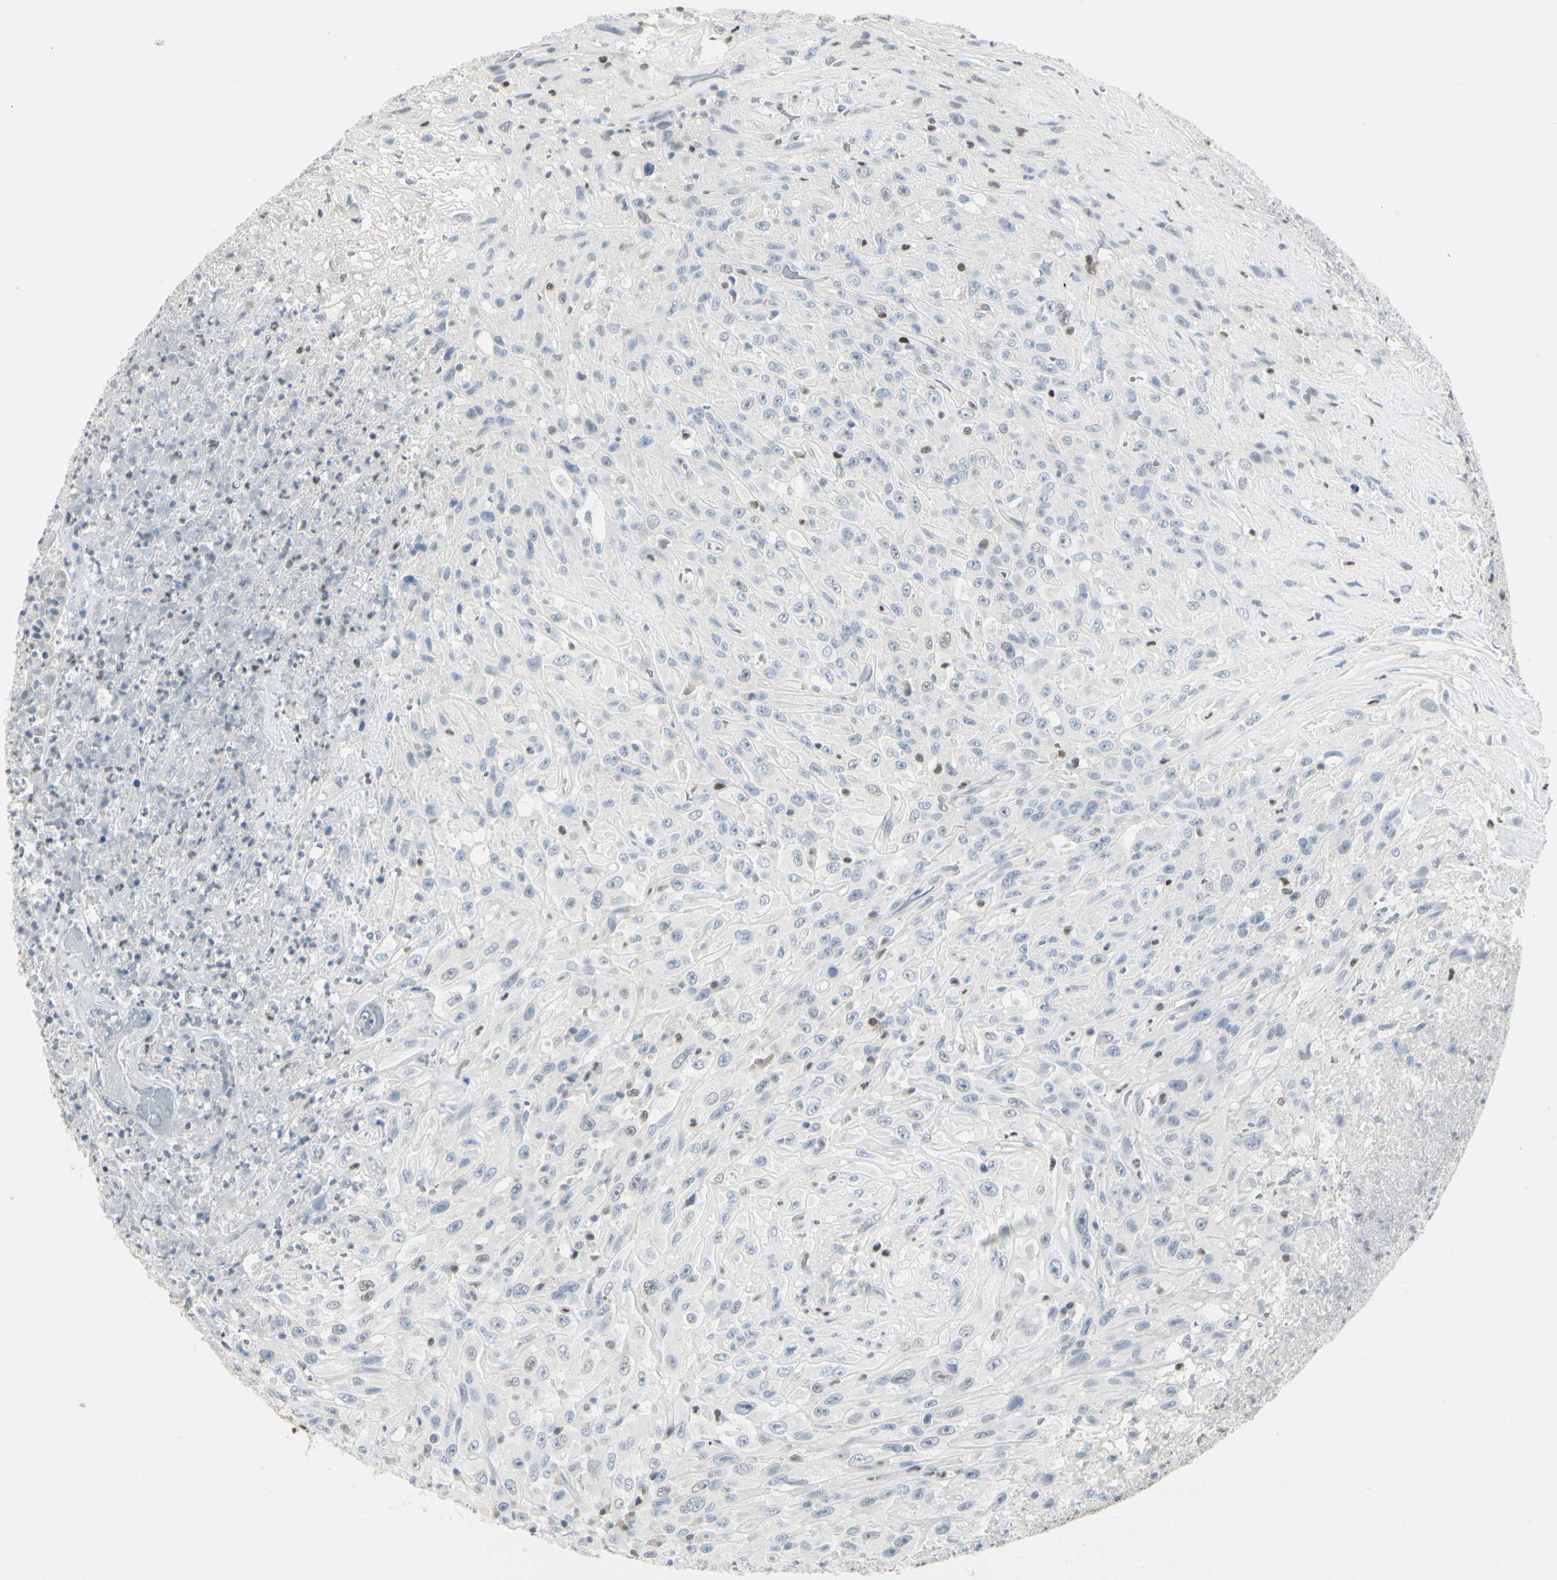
{"staining": {"intensity": "strong", "quantity": "<25%", "location": "nuclear"}, "tissue": "urothelial cancer", "cell_type": "Tumor cells", "image_type": "cancer", "snomed": [{"axis": "morphology", "description": "Urothelial carcinoma, High grade"}, {"axis": "topography", "description": "Urinary bladder"}], "caption": "Immunohistochemical staining of human urothelial cancer displays medium levels of strong nuclear protein positivity in approximately <25% of tumor cells. (DAB (3,3'-diaminobenzidine) IHC with brightfield microscopy, high magnification).", "gene": "ZBTB7B", "patient": {"sex": "male", "age": 66}}